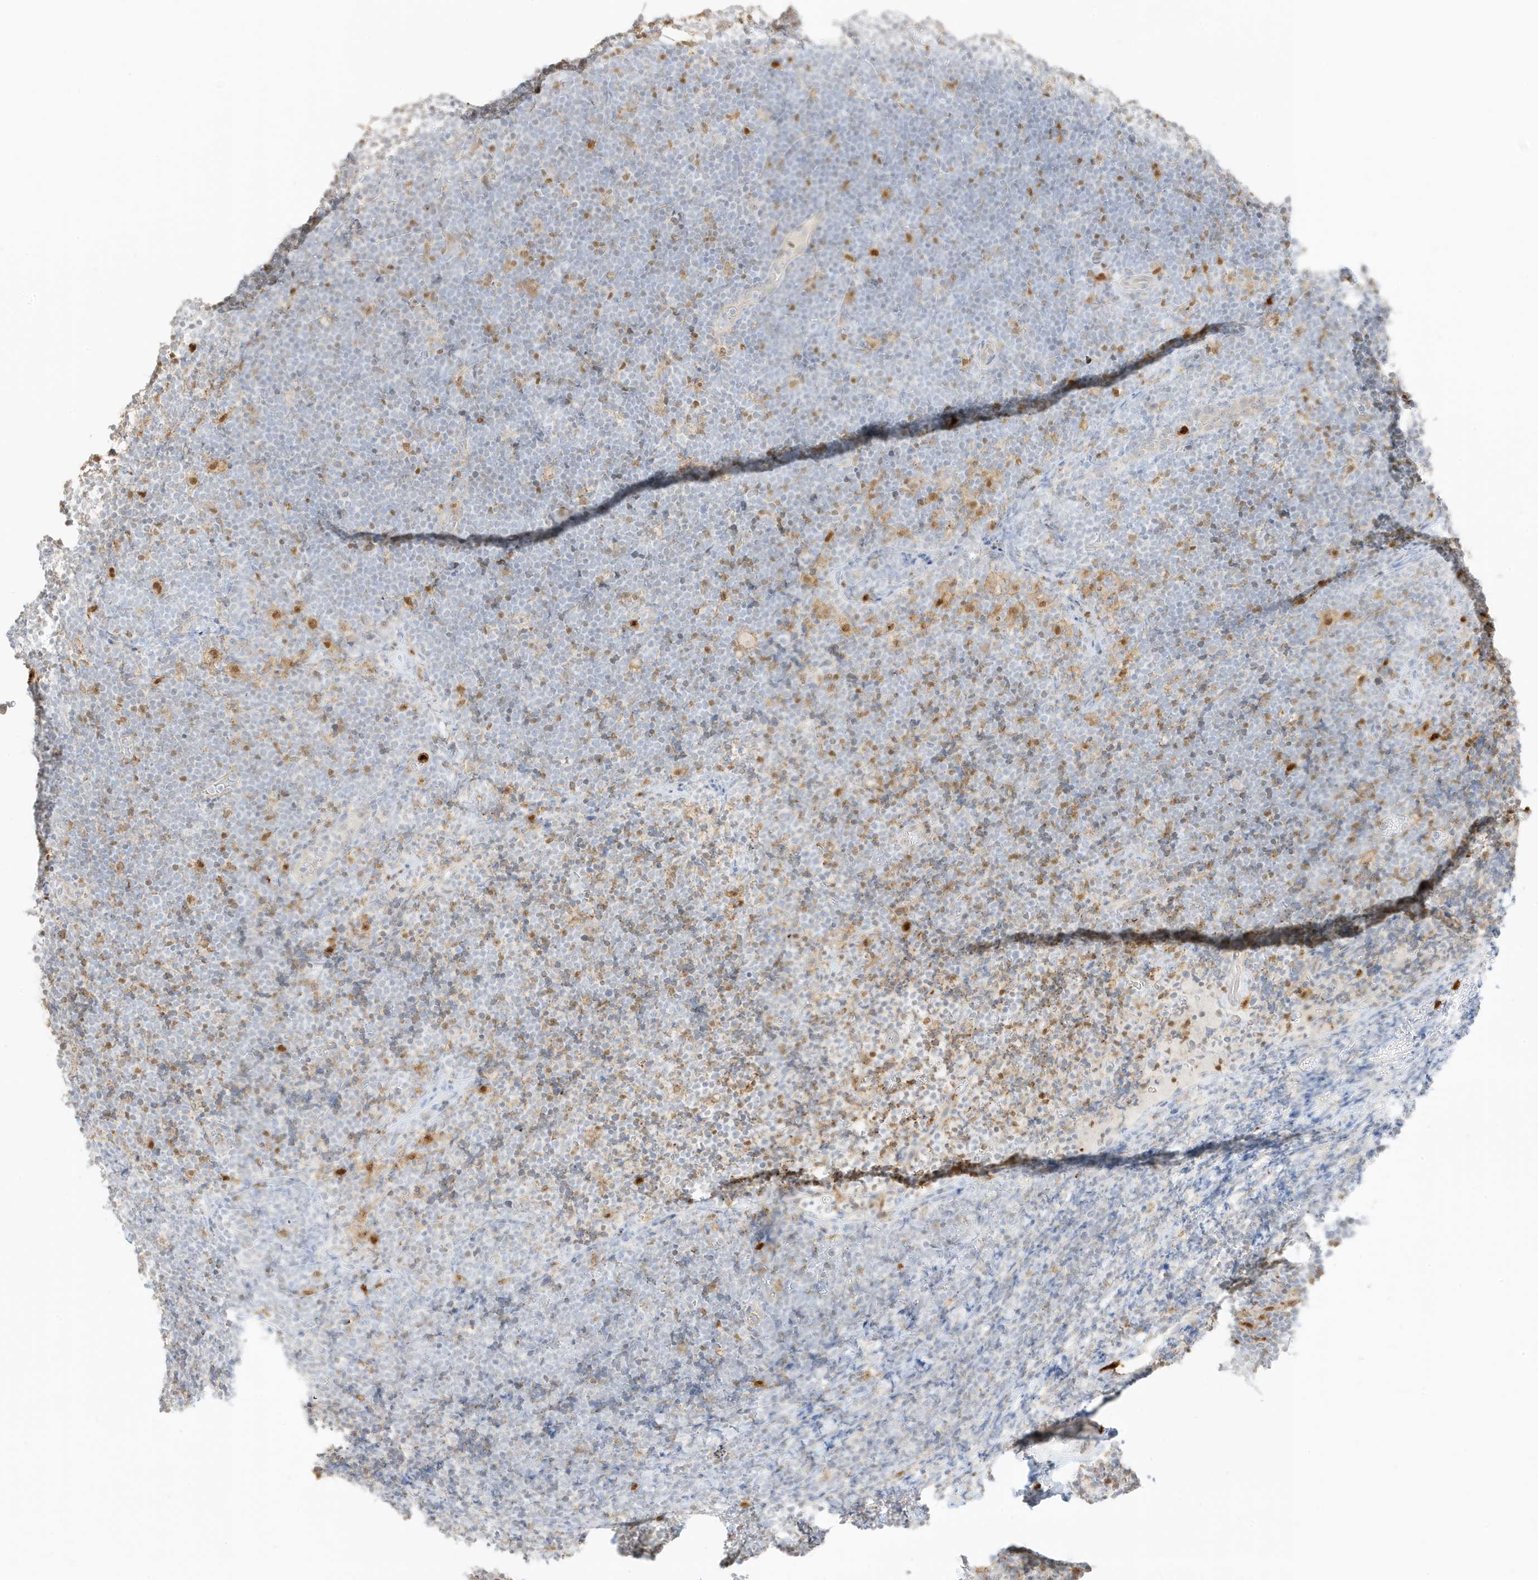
{"staining": {"intensity": "negative", "quantity": "none", "location": "none"}, "tissue": "lymphoma", "cell_type": "Tumor cells", "image_type": "cancer", "snomed": [{"axis": "morphology", "description": "Malignant lymphoma, non-Hodgkin's type, High grade"}, {"axis": "topography", "description": "Lymph node"}], "caption": "Human lymphoma stained for a protein using IHC reveals no staining in tumor cells.", "gene": "GCA", "patient": {"sex": "male", "age": 13}}